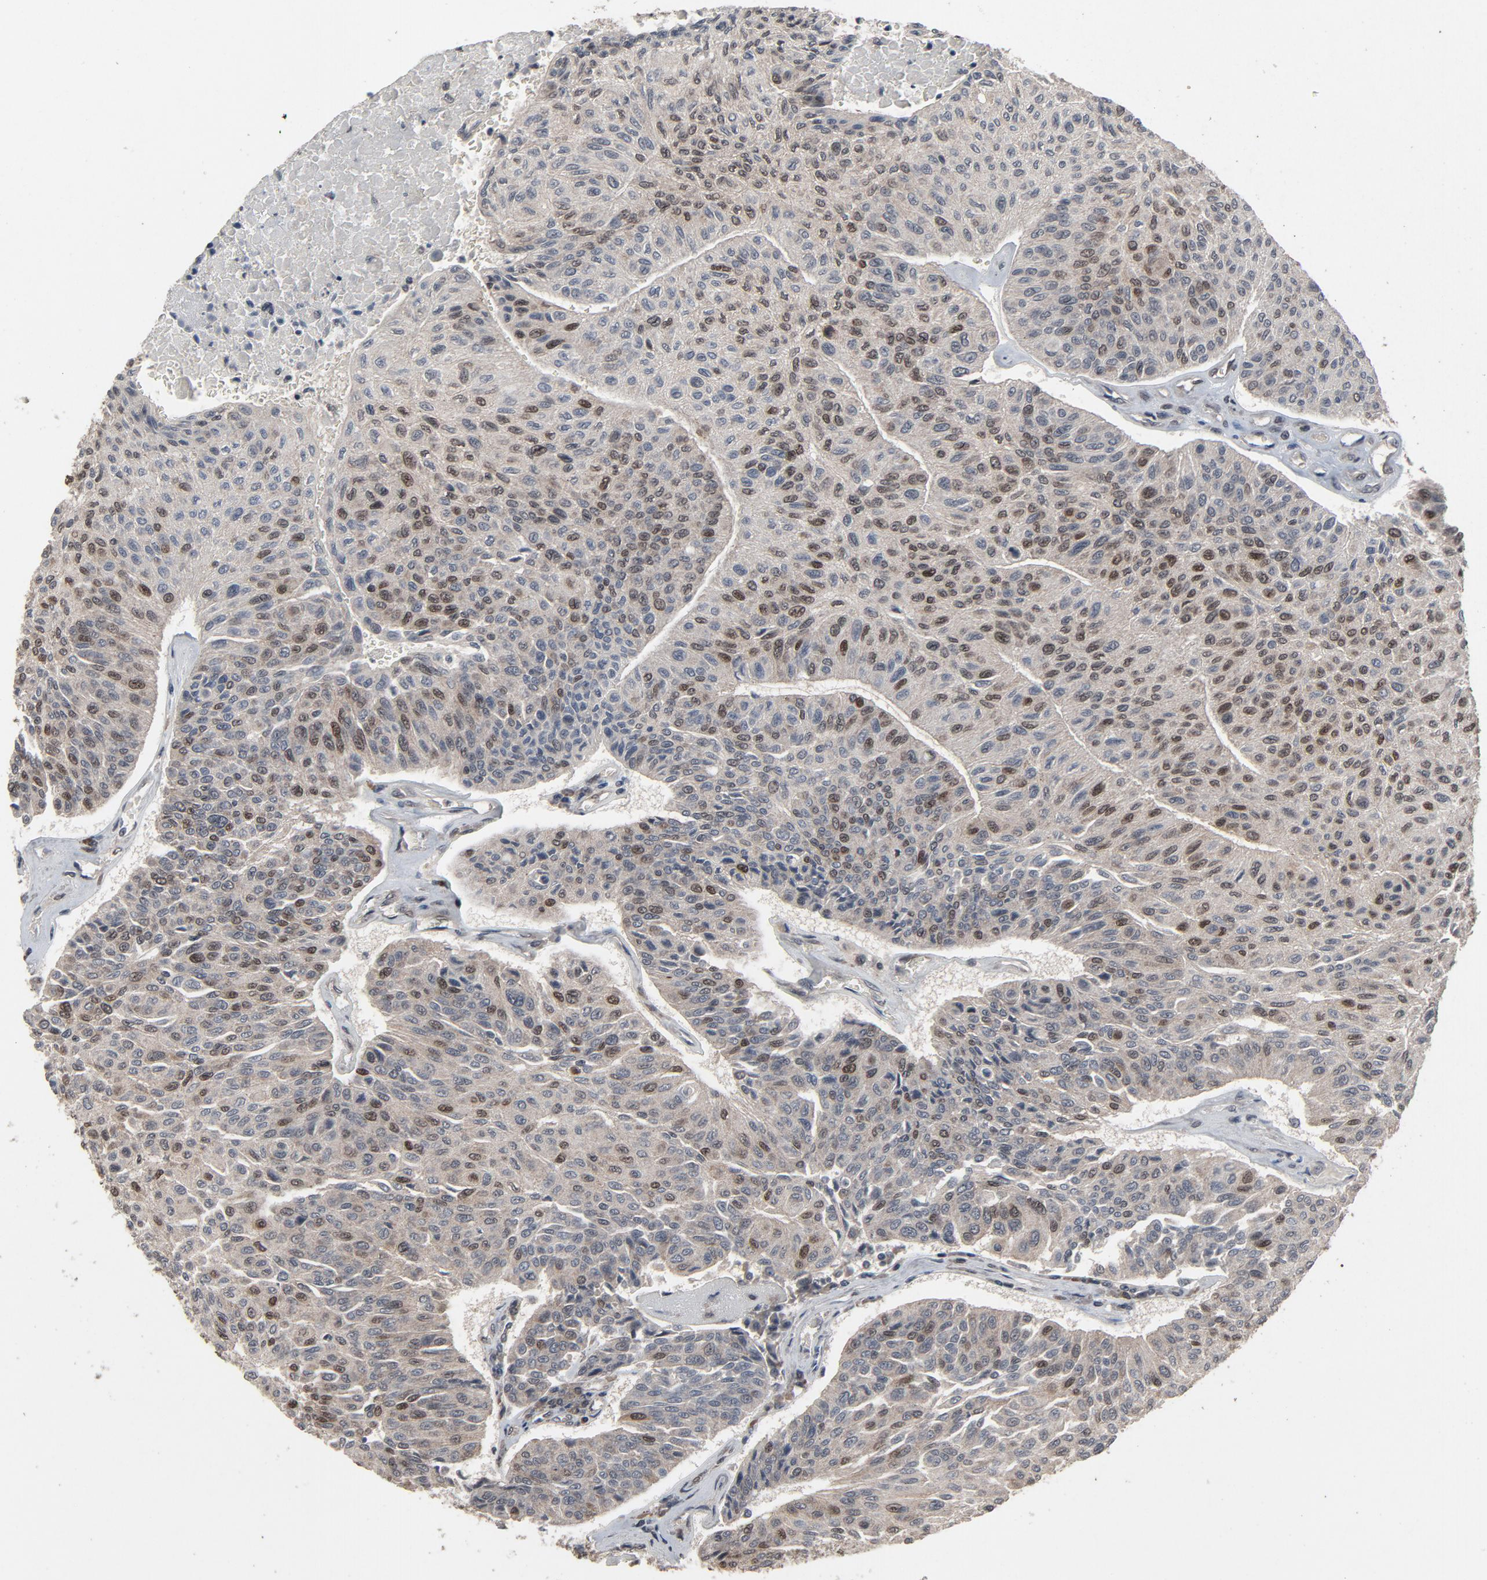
{"staining": {"intensity": "moderate", "quantity": "25%-75%", "location": "nuclear"}, "tissue": "urothelial cancer", "cell_type": "Tumor cells", "image_type": "cancer", "snomed": [{"axis": "morphology", "description": "Urothelial carcinoma, High grade"}, {"axis": "topography", "description": "Urinary bladder"}], "caption": "This image displays high-grade urothelial carcinoma stained with immunohistochemistry (IHC) to label a protein in brown. The nuclear of tumor cells show moderate positivity for the protein. Nuclei are counter-stained blue.", "gene": "POM121", "patient": {"sex": "male", "age": 66}}